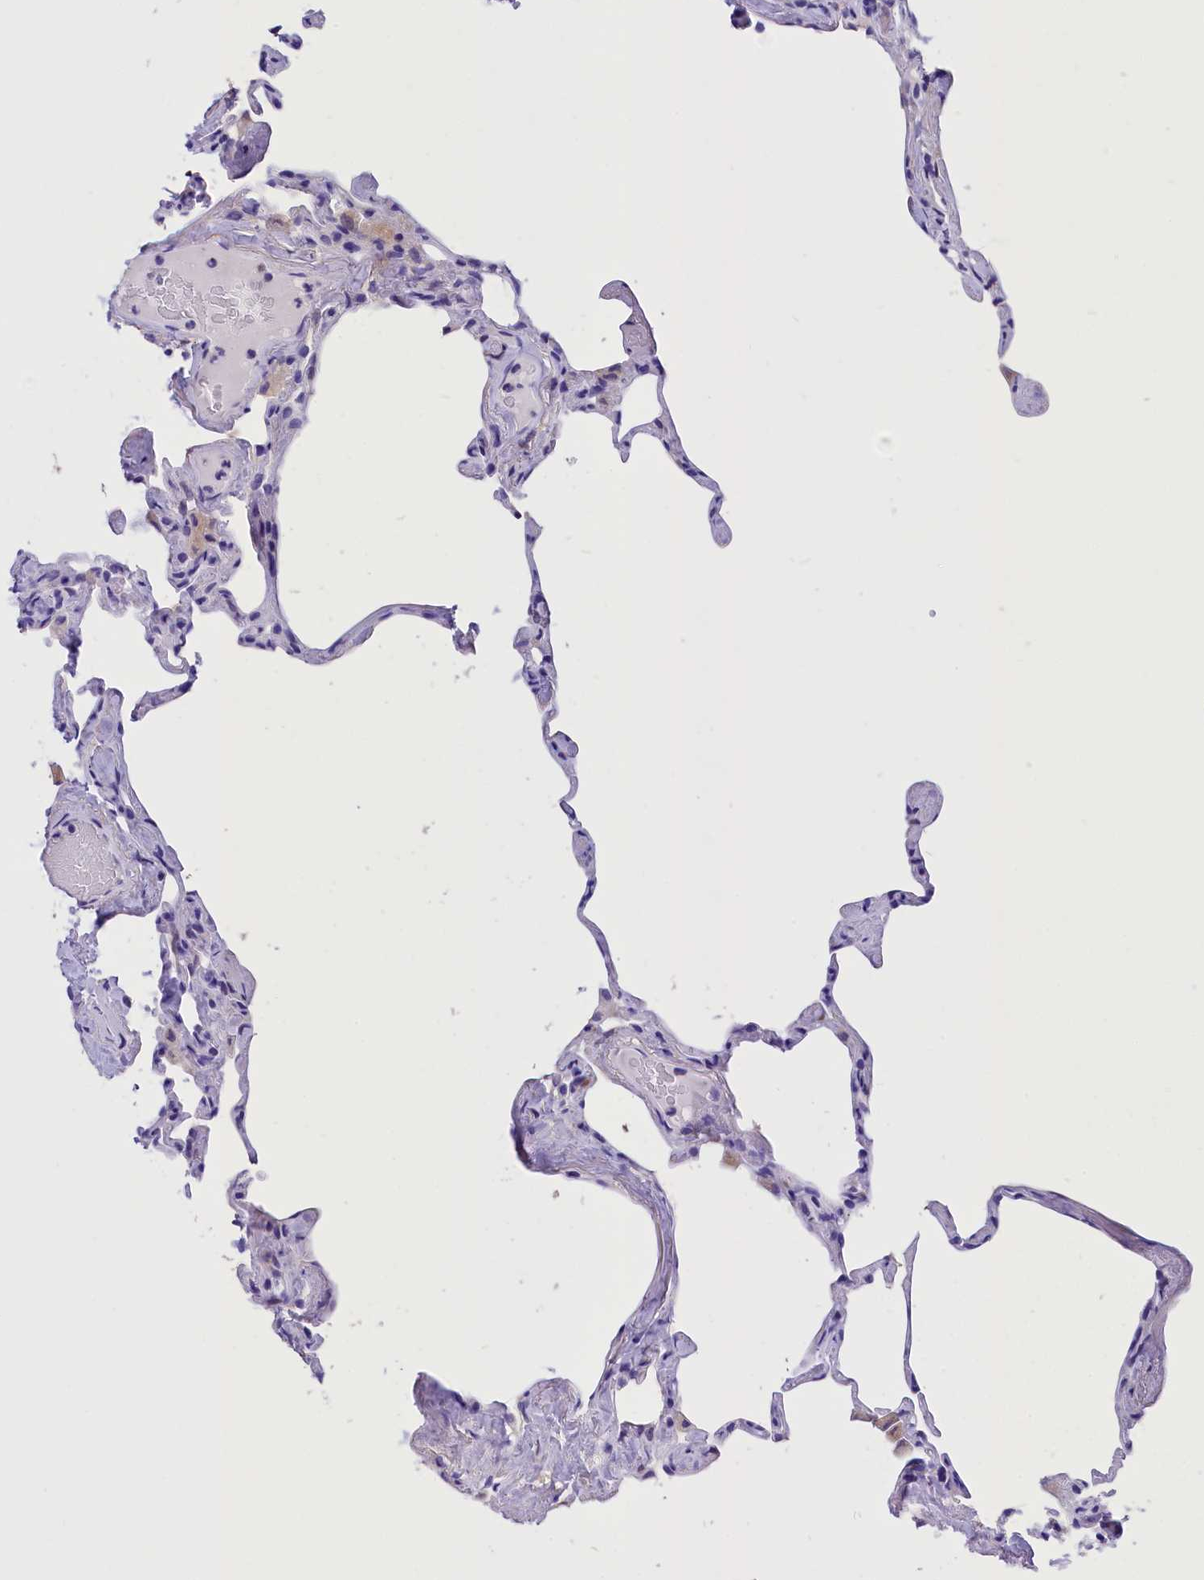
{"staining": {"intensity": "negative", "quantity": "none", "location": "none"}, "tissue": "lung", "cell_type": "Alveolar cells", "image_type": "normal", "snomed": [{"axis": "morphology", "description": "Normal tissue, NOS"}, {"axis": "topography", "description": "Lung"}], "caption": "Benign lung was stained to show a protein in brown. There is no significant staining in alveolar cells. (Immunohistochemistry, brightfield microscopy, high magnification).", "gene": "ABAT", "patient": {"sex": "male", "age": 65}}